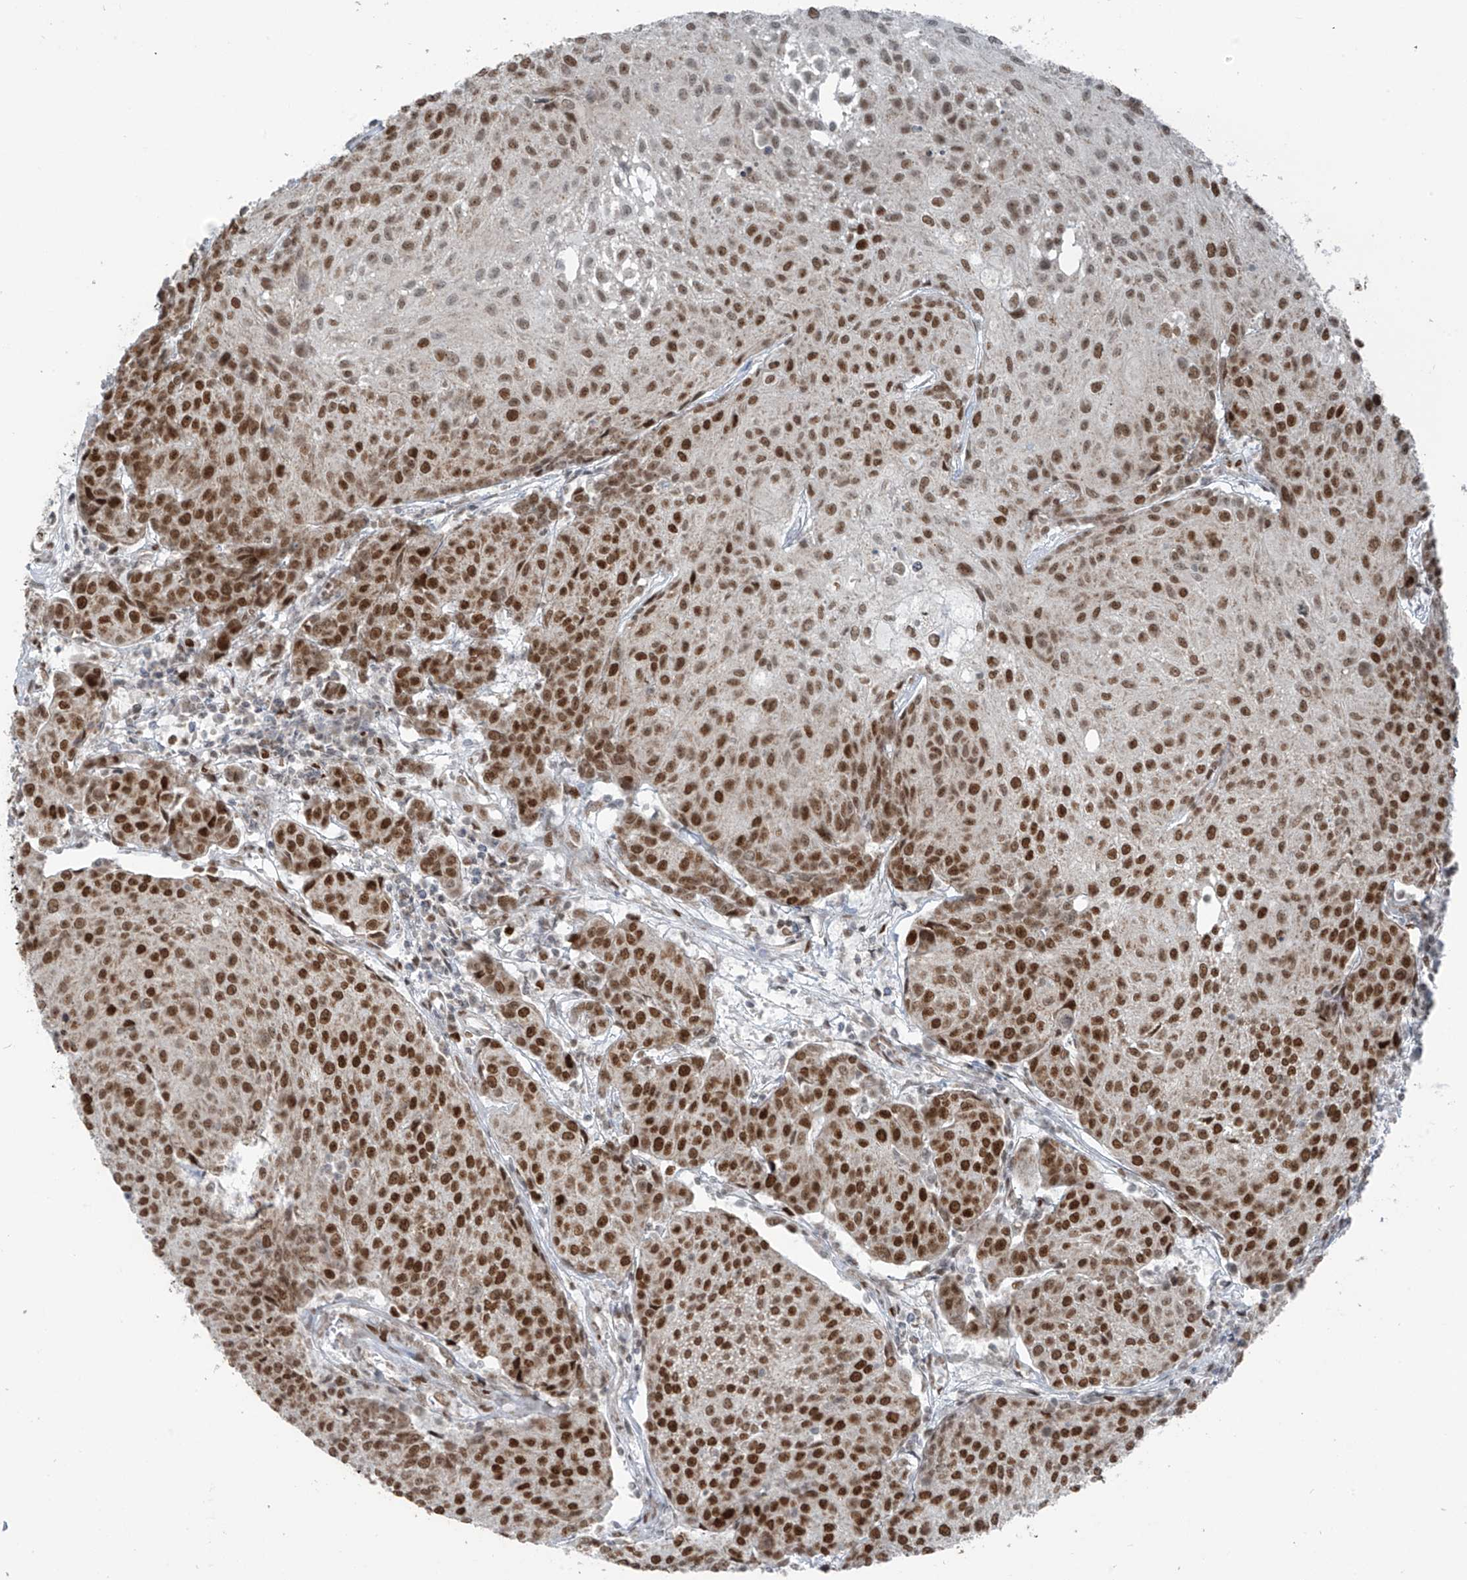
{"staining": {"intensity": "strong", "quantity": ">75%", "location": "nuclear"}, "tissue": "urothelial cancer", "cell_type": "Tumor cells", "image_type": "cancer", "snomed": [{"axis": "morphology", "description": "Urothelial carcinoma, High grade"}, {"axis": "topography", "description": "Urinary bladder"}], "caption": "A micrograph of human high-grade urothelial carcinoma stained for a protein displays strong nuclear brown staining in tumor cells.", "gene": "WRNIP1", "patient": {"sex": "female", "age": 85}}